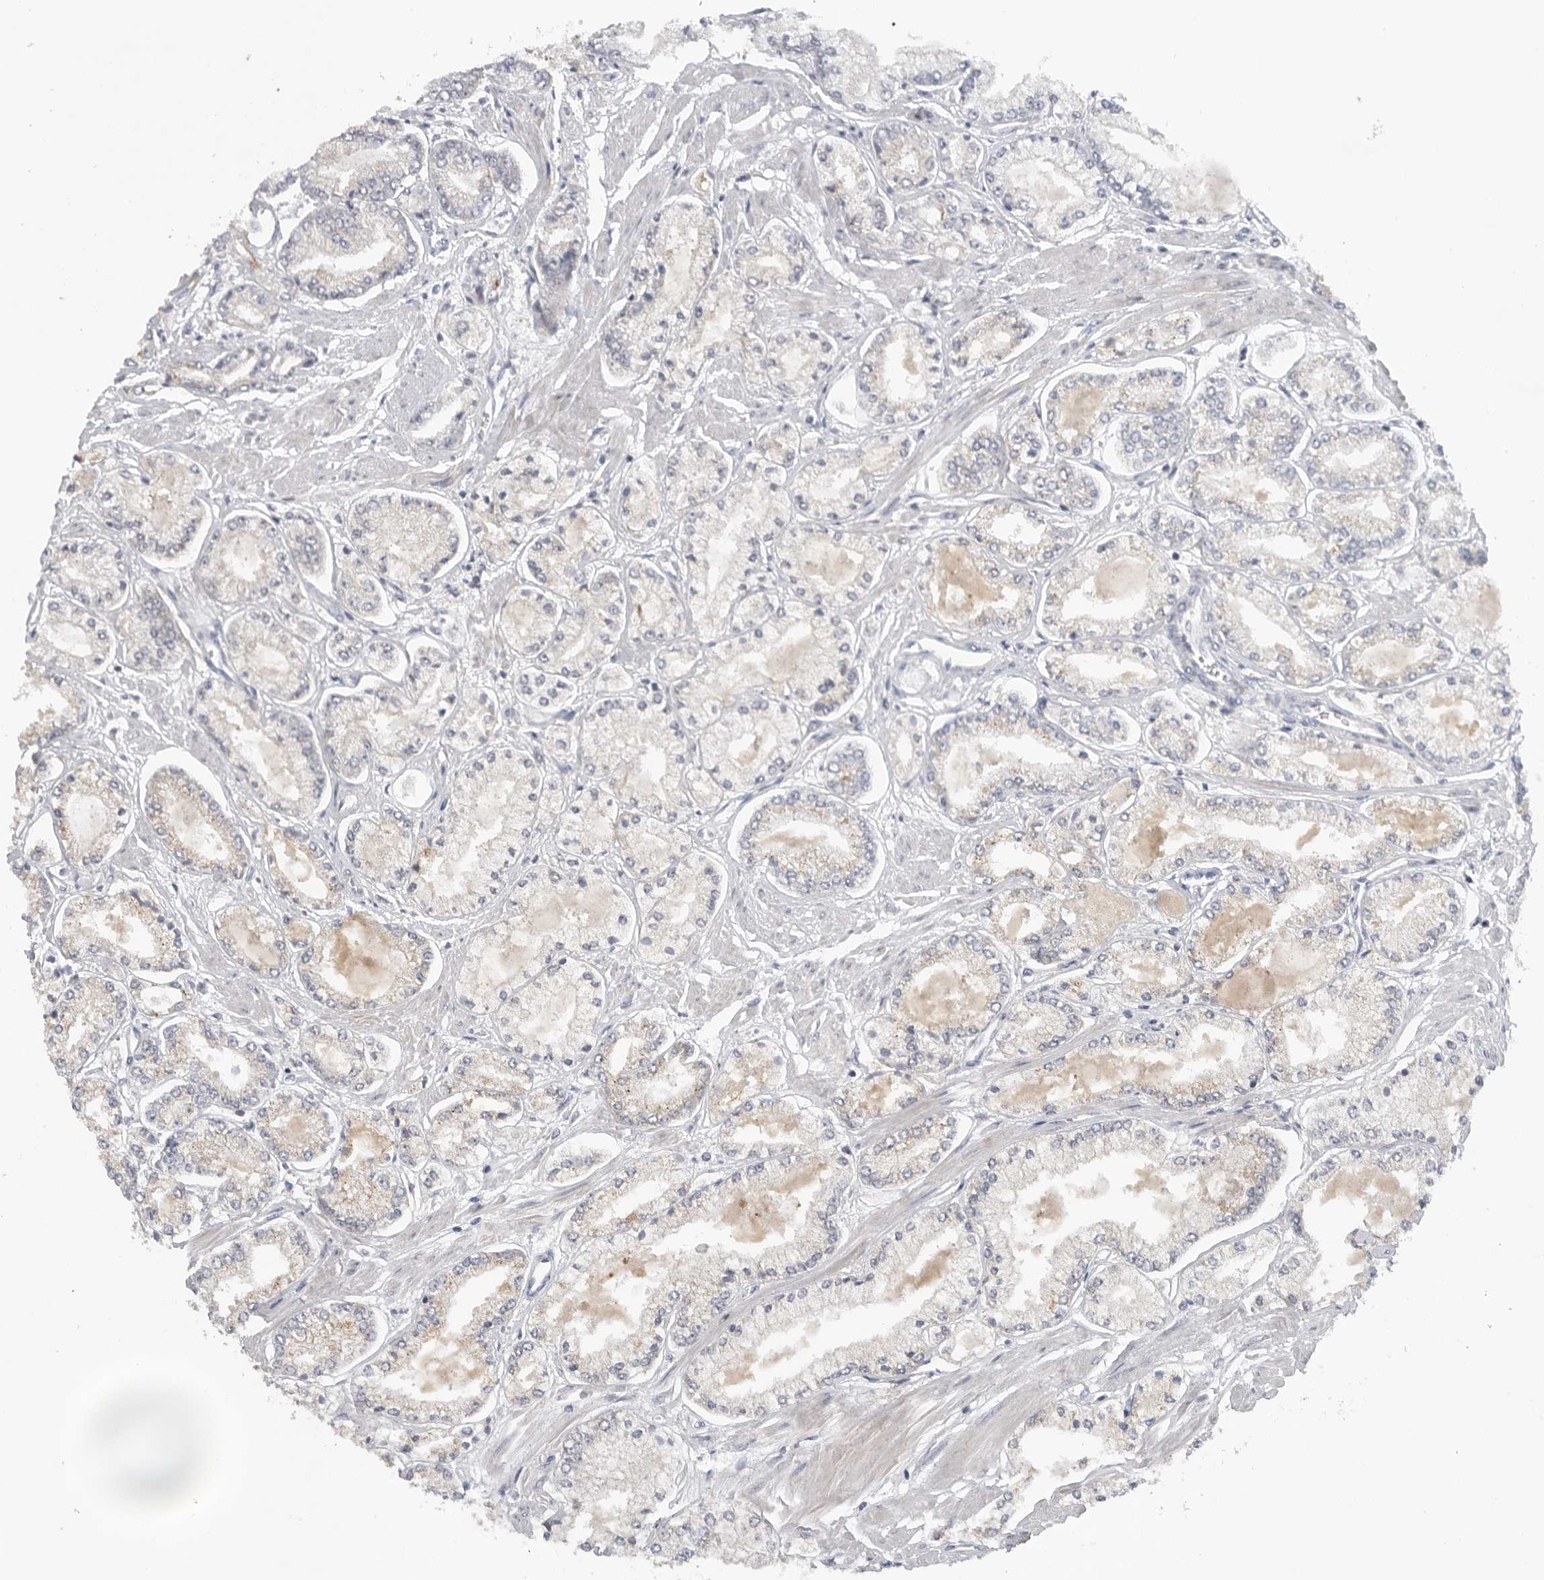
{"staining": {"intensity": "weak", "quantity": "25%-75%", "location": "cytoplasmic/membranous"}, "tissue": "prostate cancer", "cell_type": "Tumor cells", "image_type": "cancer", "snomed": [{"axis": "morphology", "description": "Adenocarcinoma, Low grade"}, {"axis": "topography", "description": "Prostate"}], "caption": "This is an image of immunohistochemistry (IHC) staining of adenocarcinoma (low-grade) (prostate), which shows weak staining in the cytoplasmic/membranous of tumor cells.", "gene": "USP24", "patient": {"sex": "male", "age": 52}}